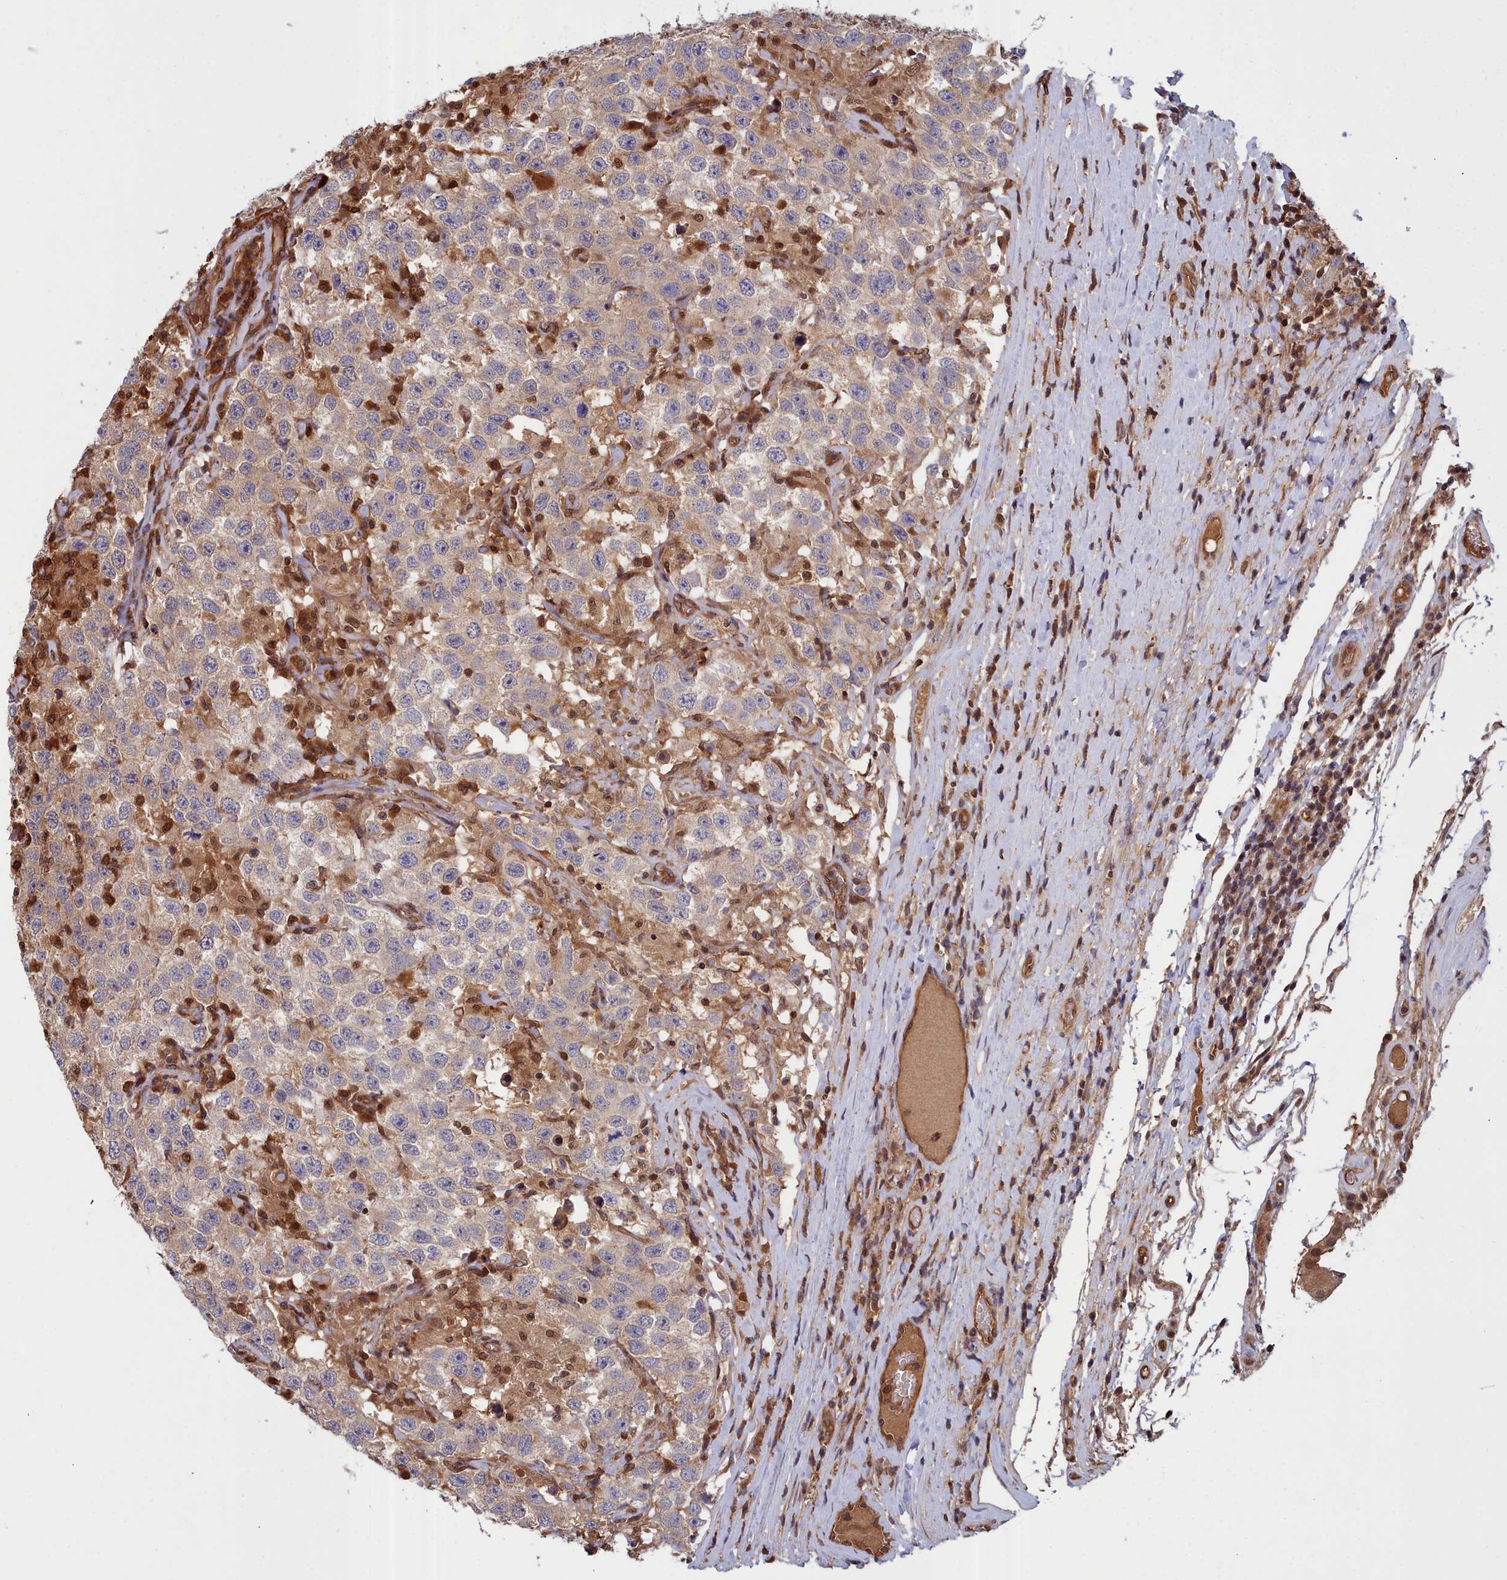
{"staining": {"intensity": "weak", "quantity": "25%-75%", "location": "cytoplasmic/membranous"}, "tissue": "testis cancer", "cell_type": "Tumor cells", "image_type": "cancer", "snomed": [{"axis": "morphology", "description": "Seminoma, NOS"}, {"axis": "topography", "description": "Testis"}], "caption": "DAB (3,3'-diaminobenzidine) immunohistochemical staining of testis cancer shows weak cytoplasmic/membranous protein staining in about 25%-75% of tumor cells.", "gene": "GFRA2", "patient": {"sex": "male", "age": 41}}